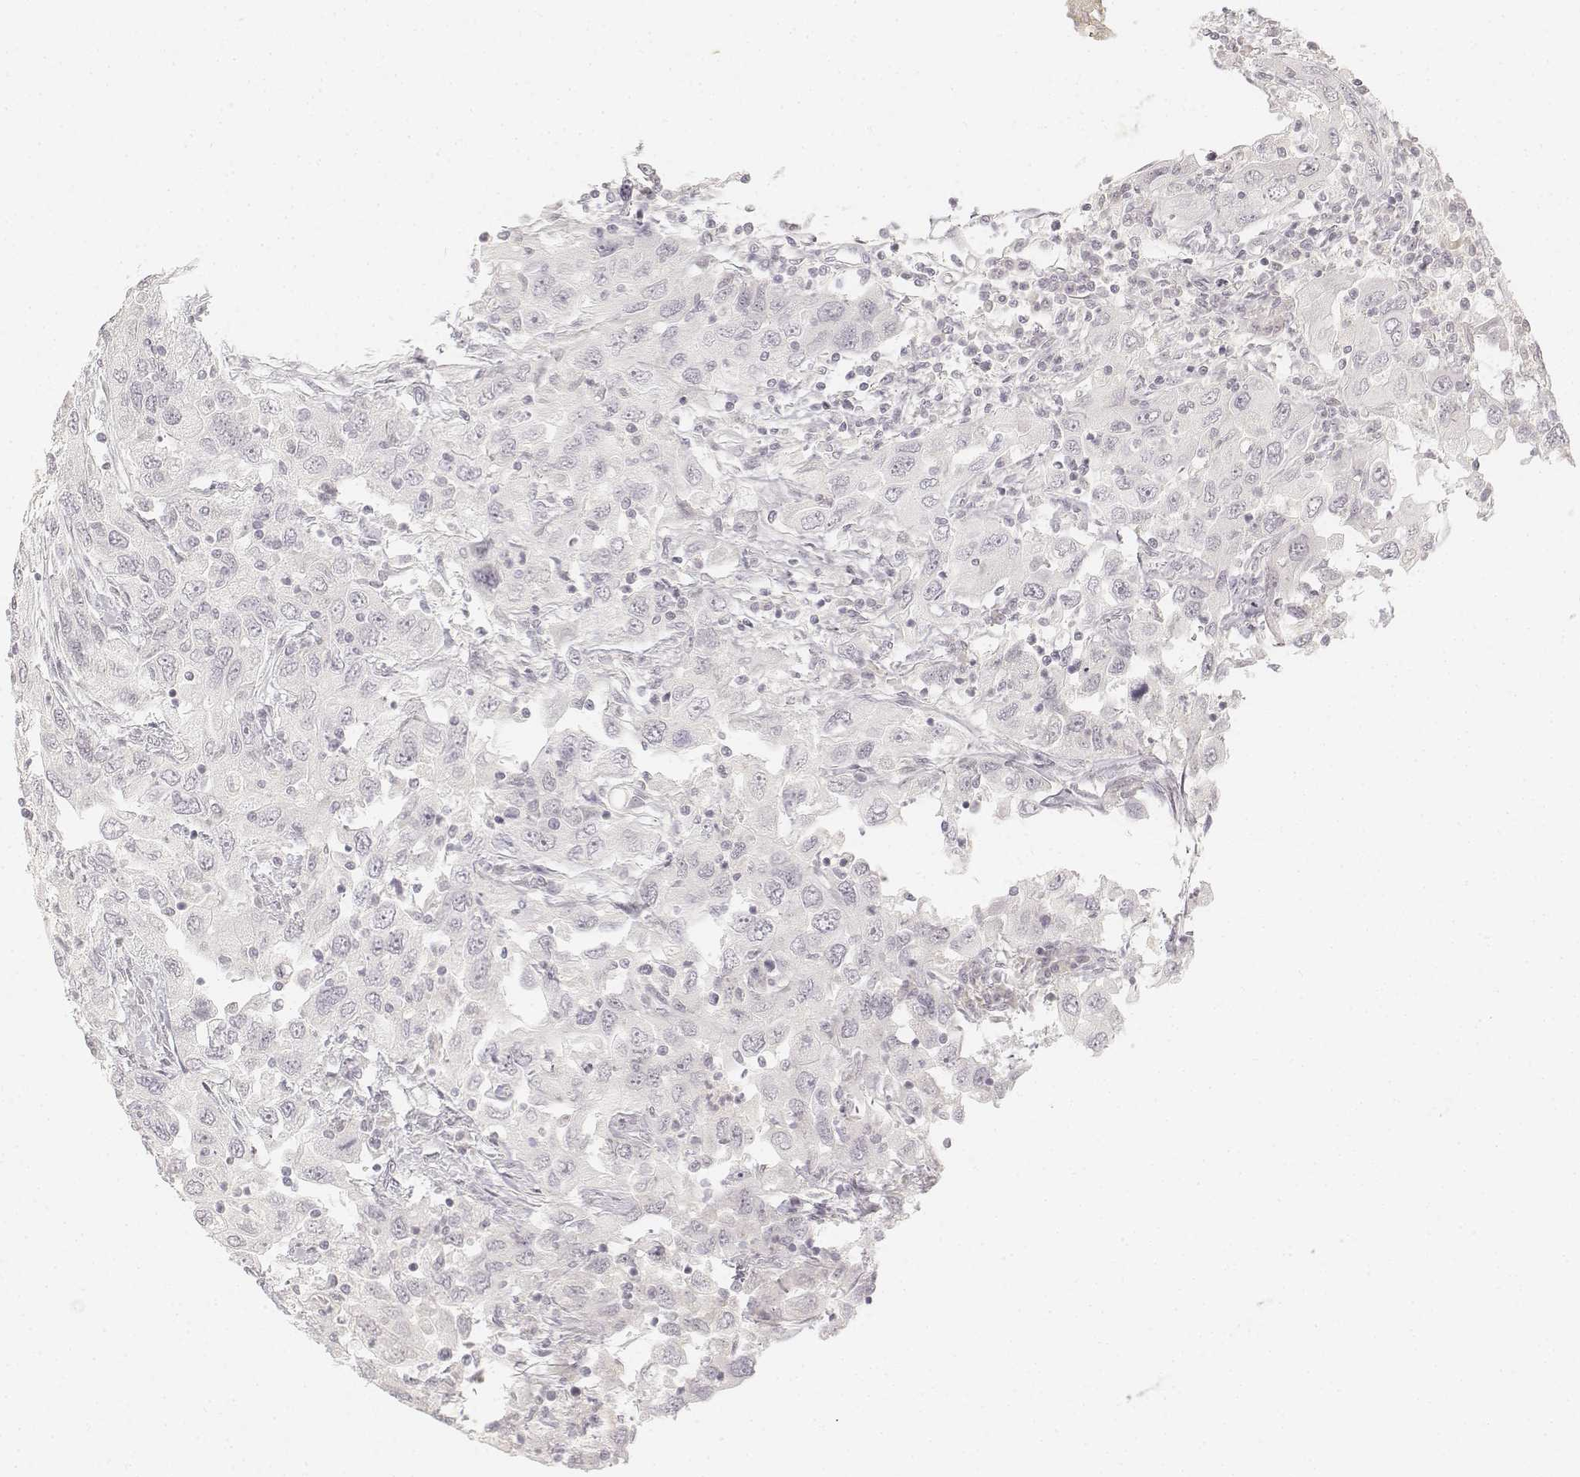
{"staining": {"intensity": "negative", "quantity": "none", "location": "none"}, "tissue": "urothelial cancer", "cell_type": "Tumor cells", "image_type": "cancer", "snomed": [{"axis": "morphology", "description": "Urothelial carcinoma, High grade"}, {"axis": "topography", "description": "Urinary bladder"}], "caption": "The immunohistochemistry (IHC) image has no significant staining in tumor cells of high-grade urothelial carcinoma tissue.", "gene": "DSG4", "patient": {"sex": "male", "age": 76}}